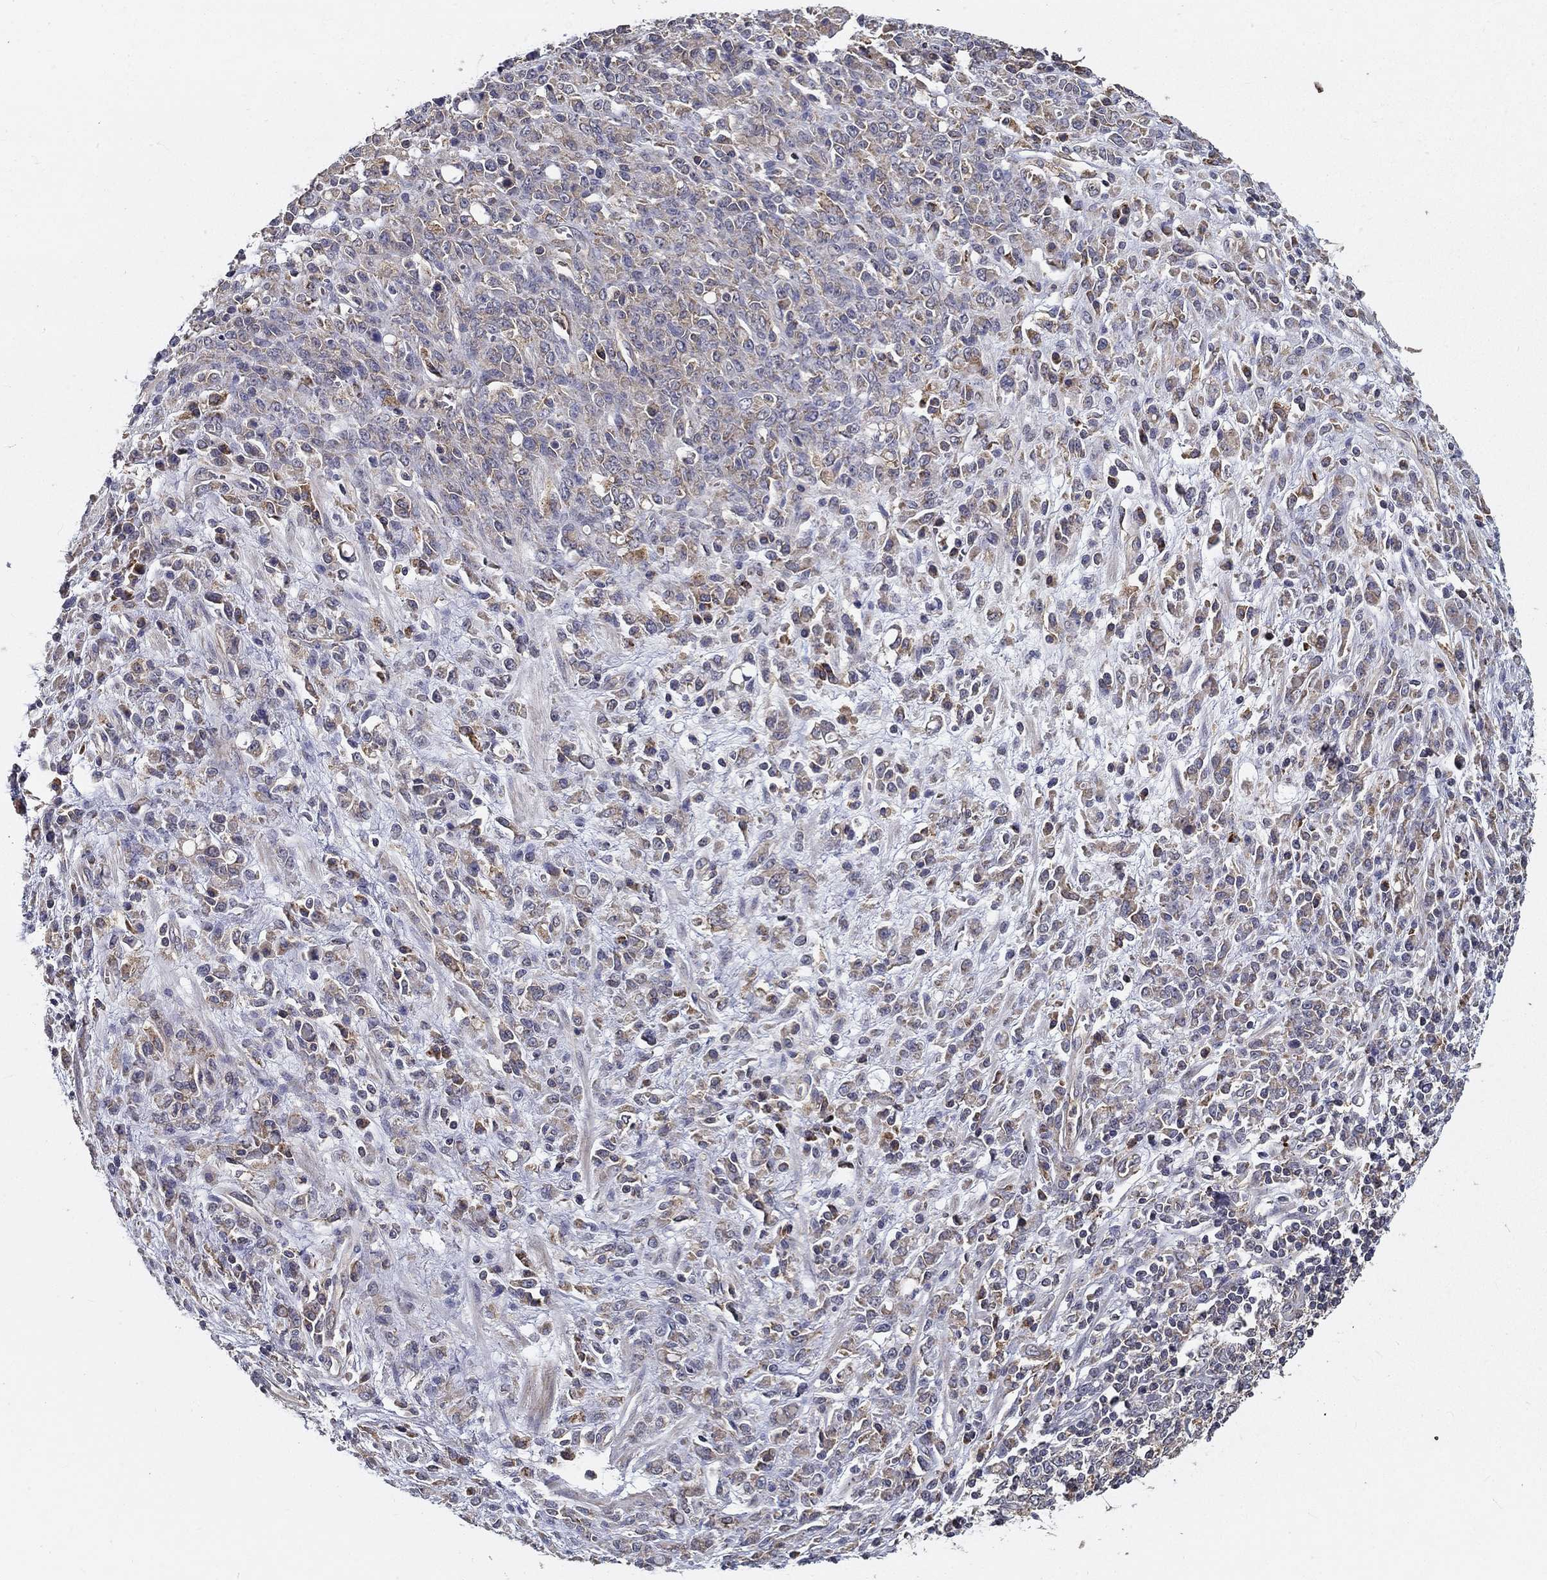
{"staining": {"intensity": "moderate", "quantity": "<25%", "location": "cytoplasmic/membranous"}, "tissue": "stomach cancer", "cell_type": "Tumor cells", "image_type": "cancer", "snomed": [{"axis": "morphology", "description": "Adenocarcinoma, NOS"}, {"axis": "topography", "description": "Stomach"}], "caption": "Immunohistochemical staining of stomach adenocarcinoma demonstrates moderate cytoplasmic/membranous protein staining in approximately <25% of tumor cells.", "gene": "ALDH4A1", "patient": {"sex": "female", "age": 57}}